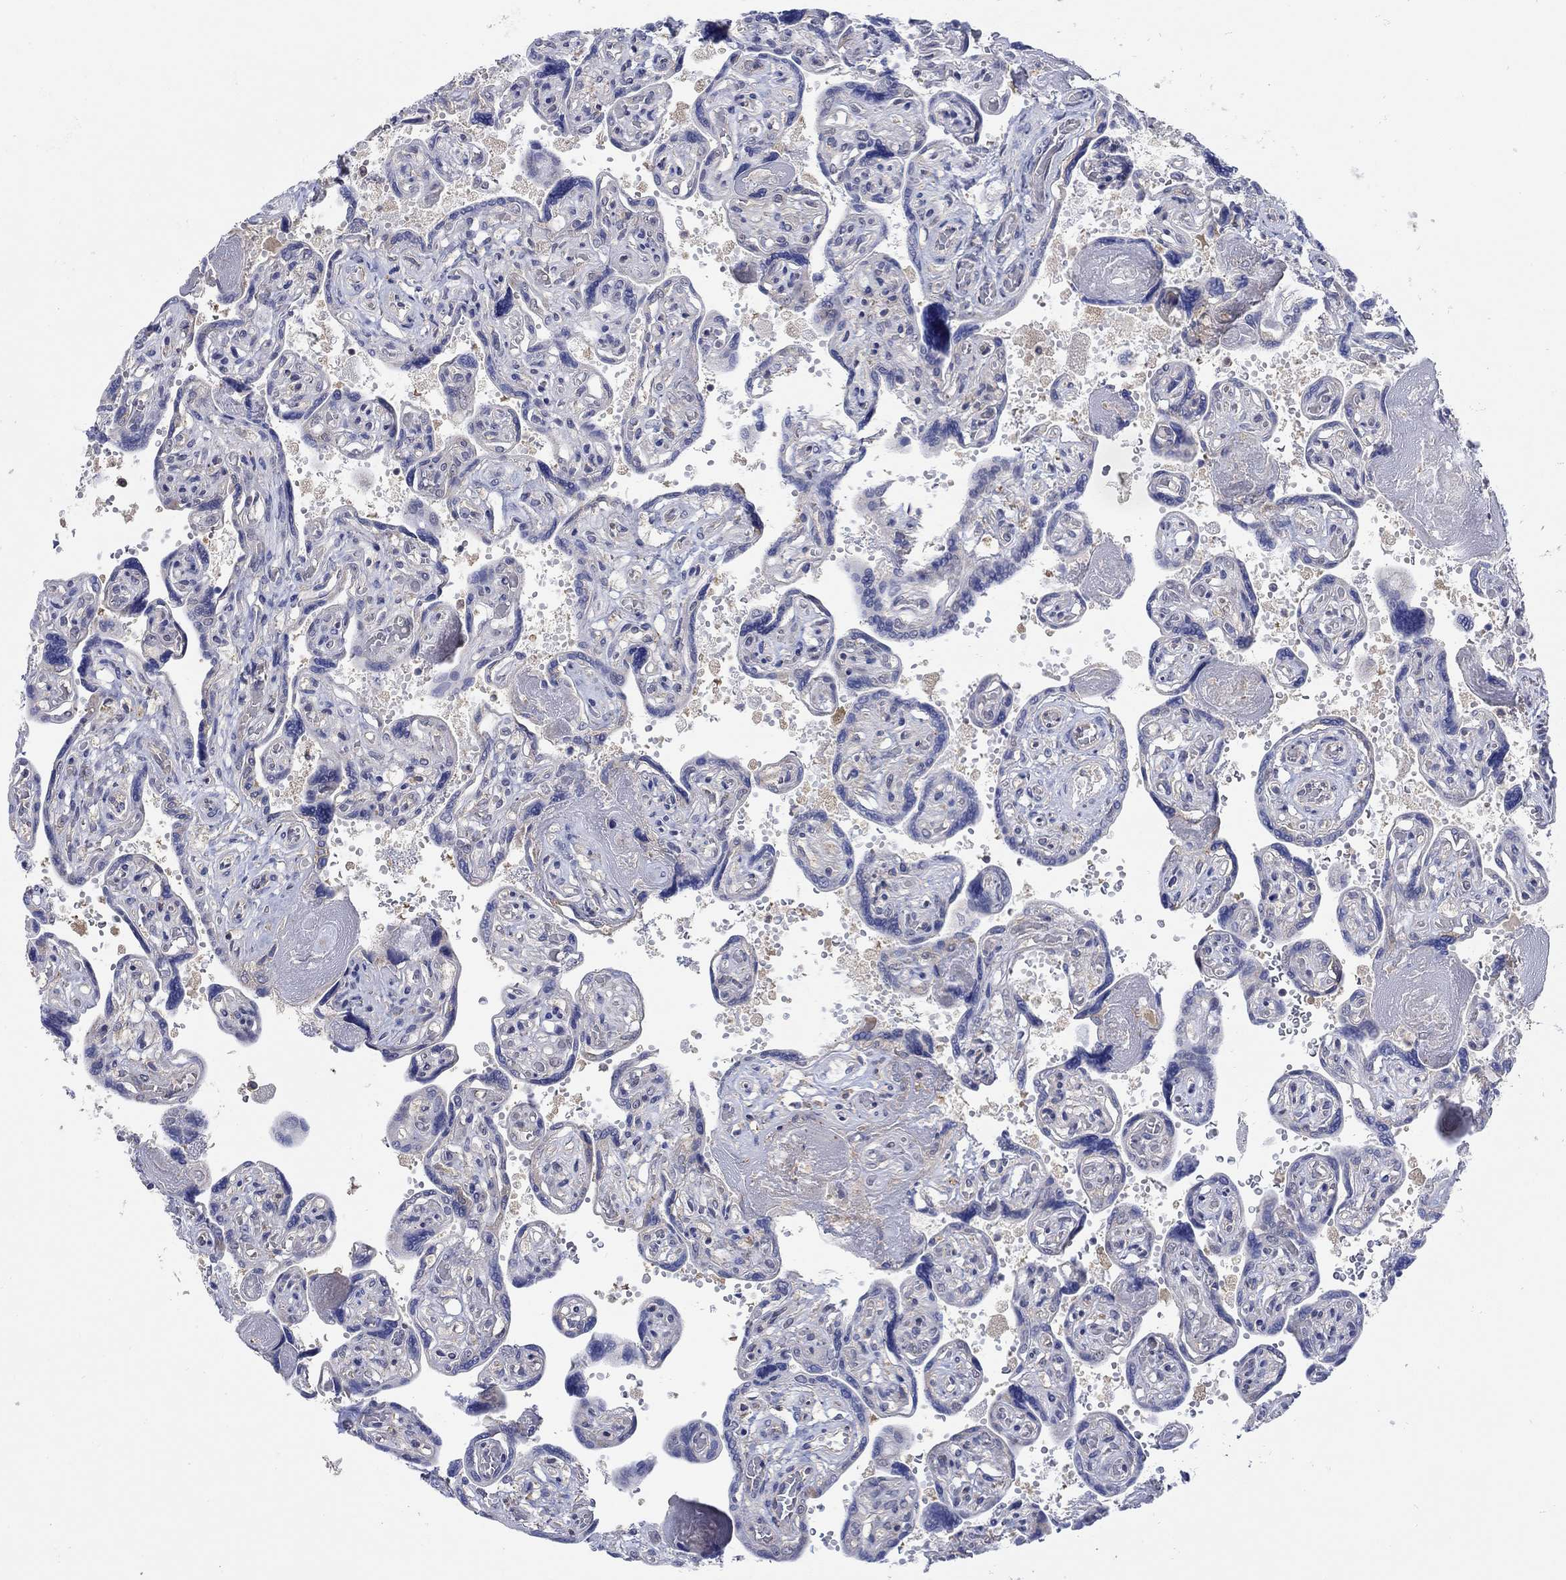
{"staining": {"intensity": "weak", "quantity": "<25%", "location": "cytoplasmic/membranous"}, "tissue": "placenta", "cell_type": "Decidual cells", "image_type": "normal", "snomed": [{"axis": "morphology", "description": "Normal tissue, NOS"}, {"axis": "topography", "description": "Placenta"}], "caption": "Immunohistochemistry (IHC) of normal placenta shows no positivity in decidual cells.", "gene": "TEKT3", "patient": {"sex": "female", "age": 32}}